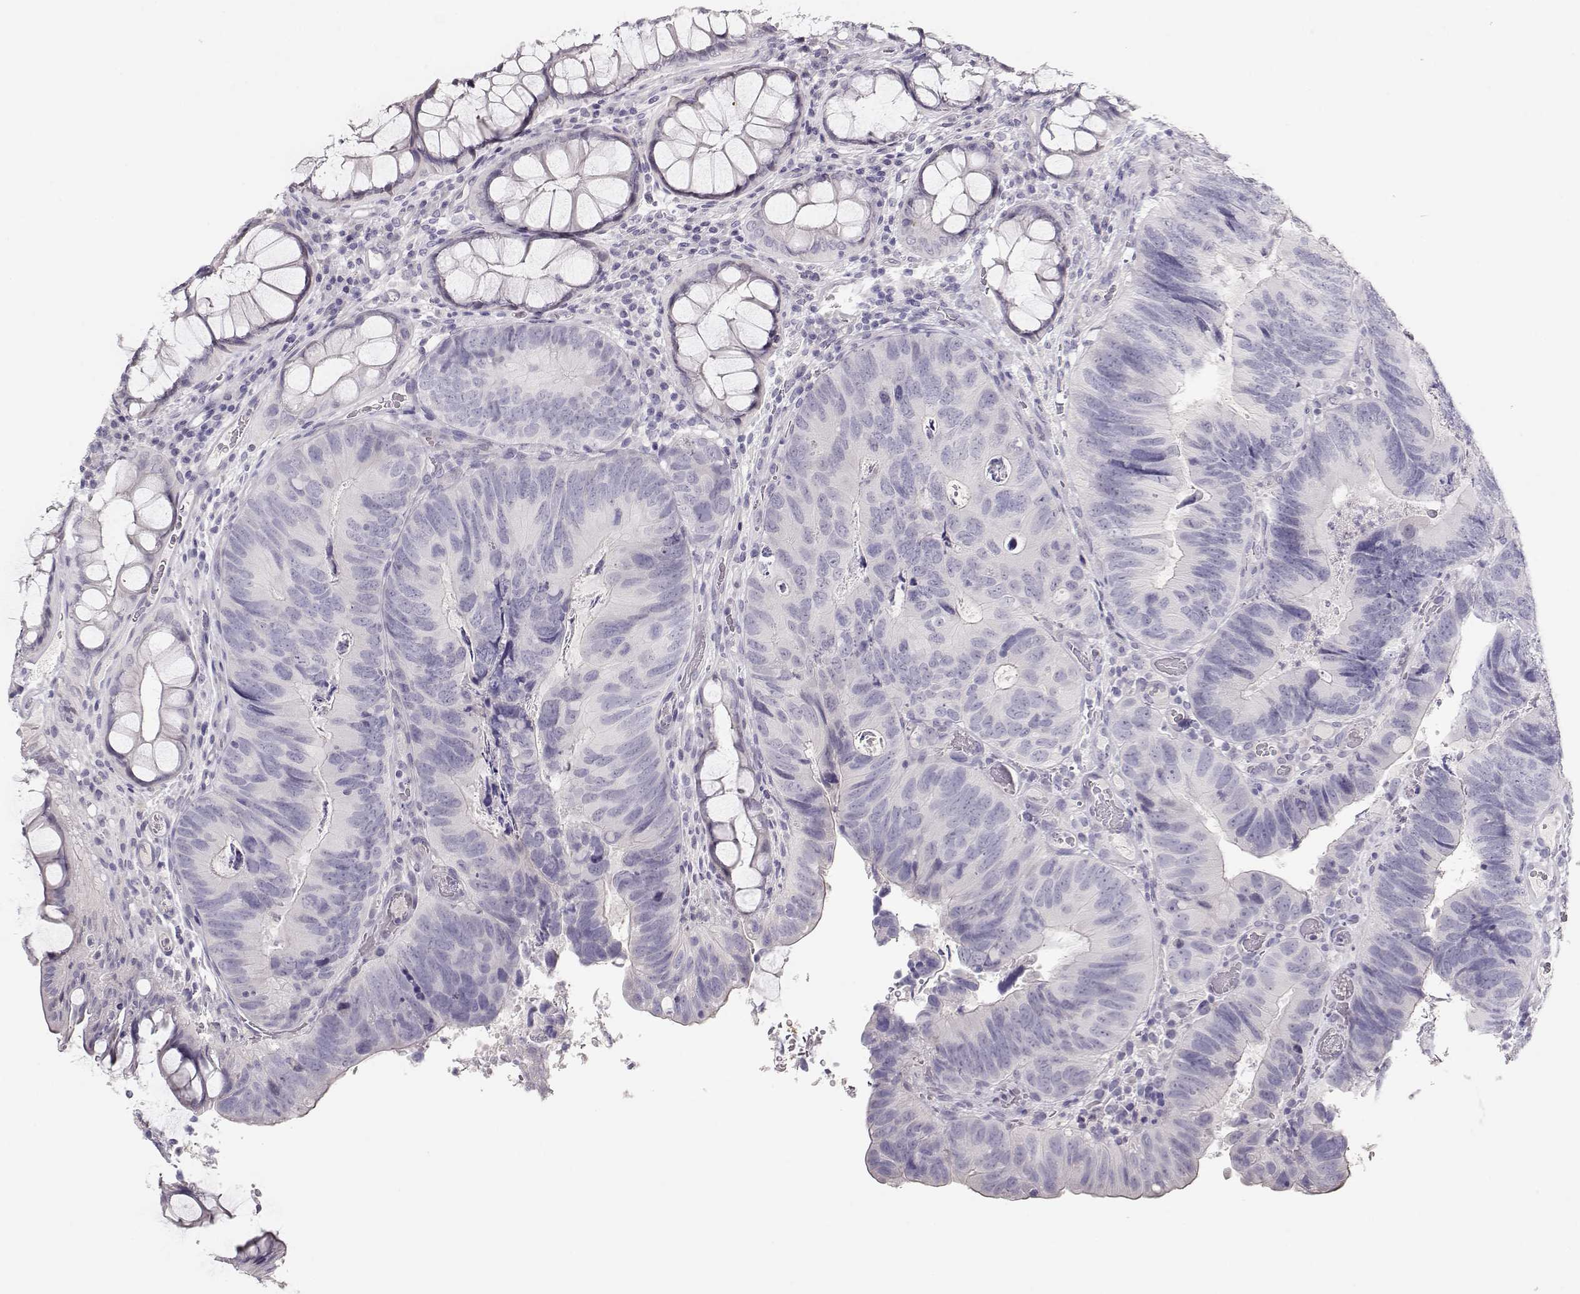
{"staining": {"intensity": "negative", "quantity": "none", "location": "none"}, "tissue": "colorectal cancer", "cell_type": "Tumor cells", "image_type": "cancer", "snomed": [{"axis": "morphology", "description": "Adenocarcinoma, NOS"}, {"axis": "topography", "description": "Colon"}], "caption": "A micrograph of human colorectal adenocarcinoma is negative for staining in tumor cells.", "gene": "MAGEC1", "patient": {"sex": "female", "age": 67}}